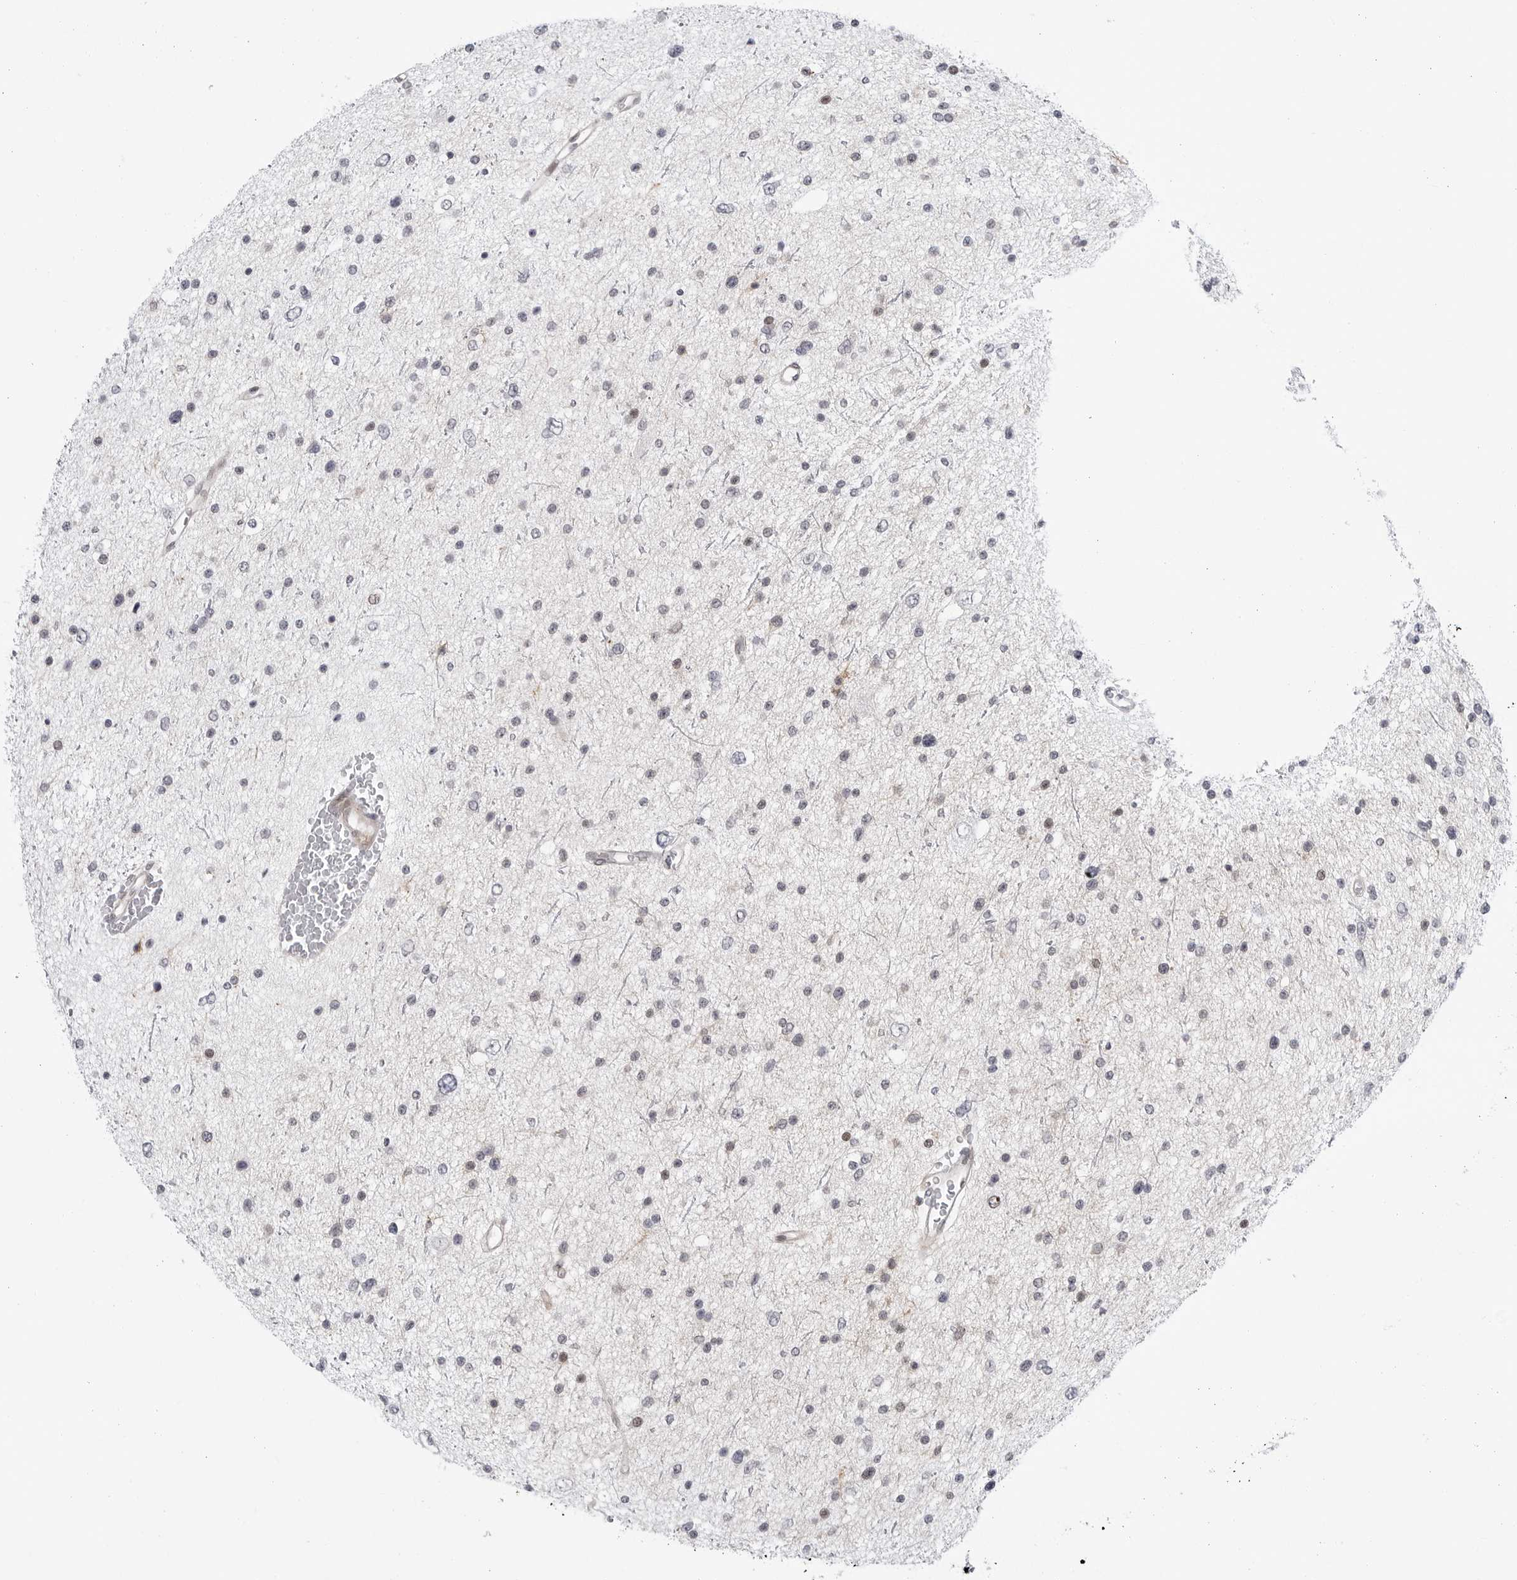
{"staining": {"intensity": "negative", "quantity": "none", "location": "none"}, "tissue": "glioma", "cell_type": "Tumor cells", "image_type": "cancer", "snomed": [{"axis": "morphology", "description": "Glioma, malignant, Low grade"}, {"axis": "topography", "description": "Brain"}], "caption": "There is no significant positivity in tumor cells of glioma.", "gene": "FAM135B", "patient": {"sex": "female", "age": 37}}